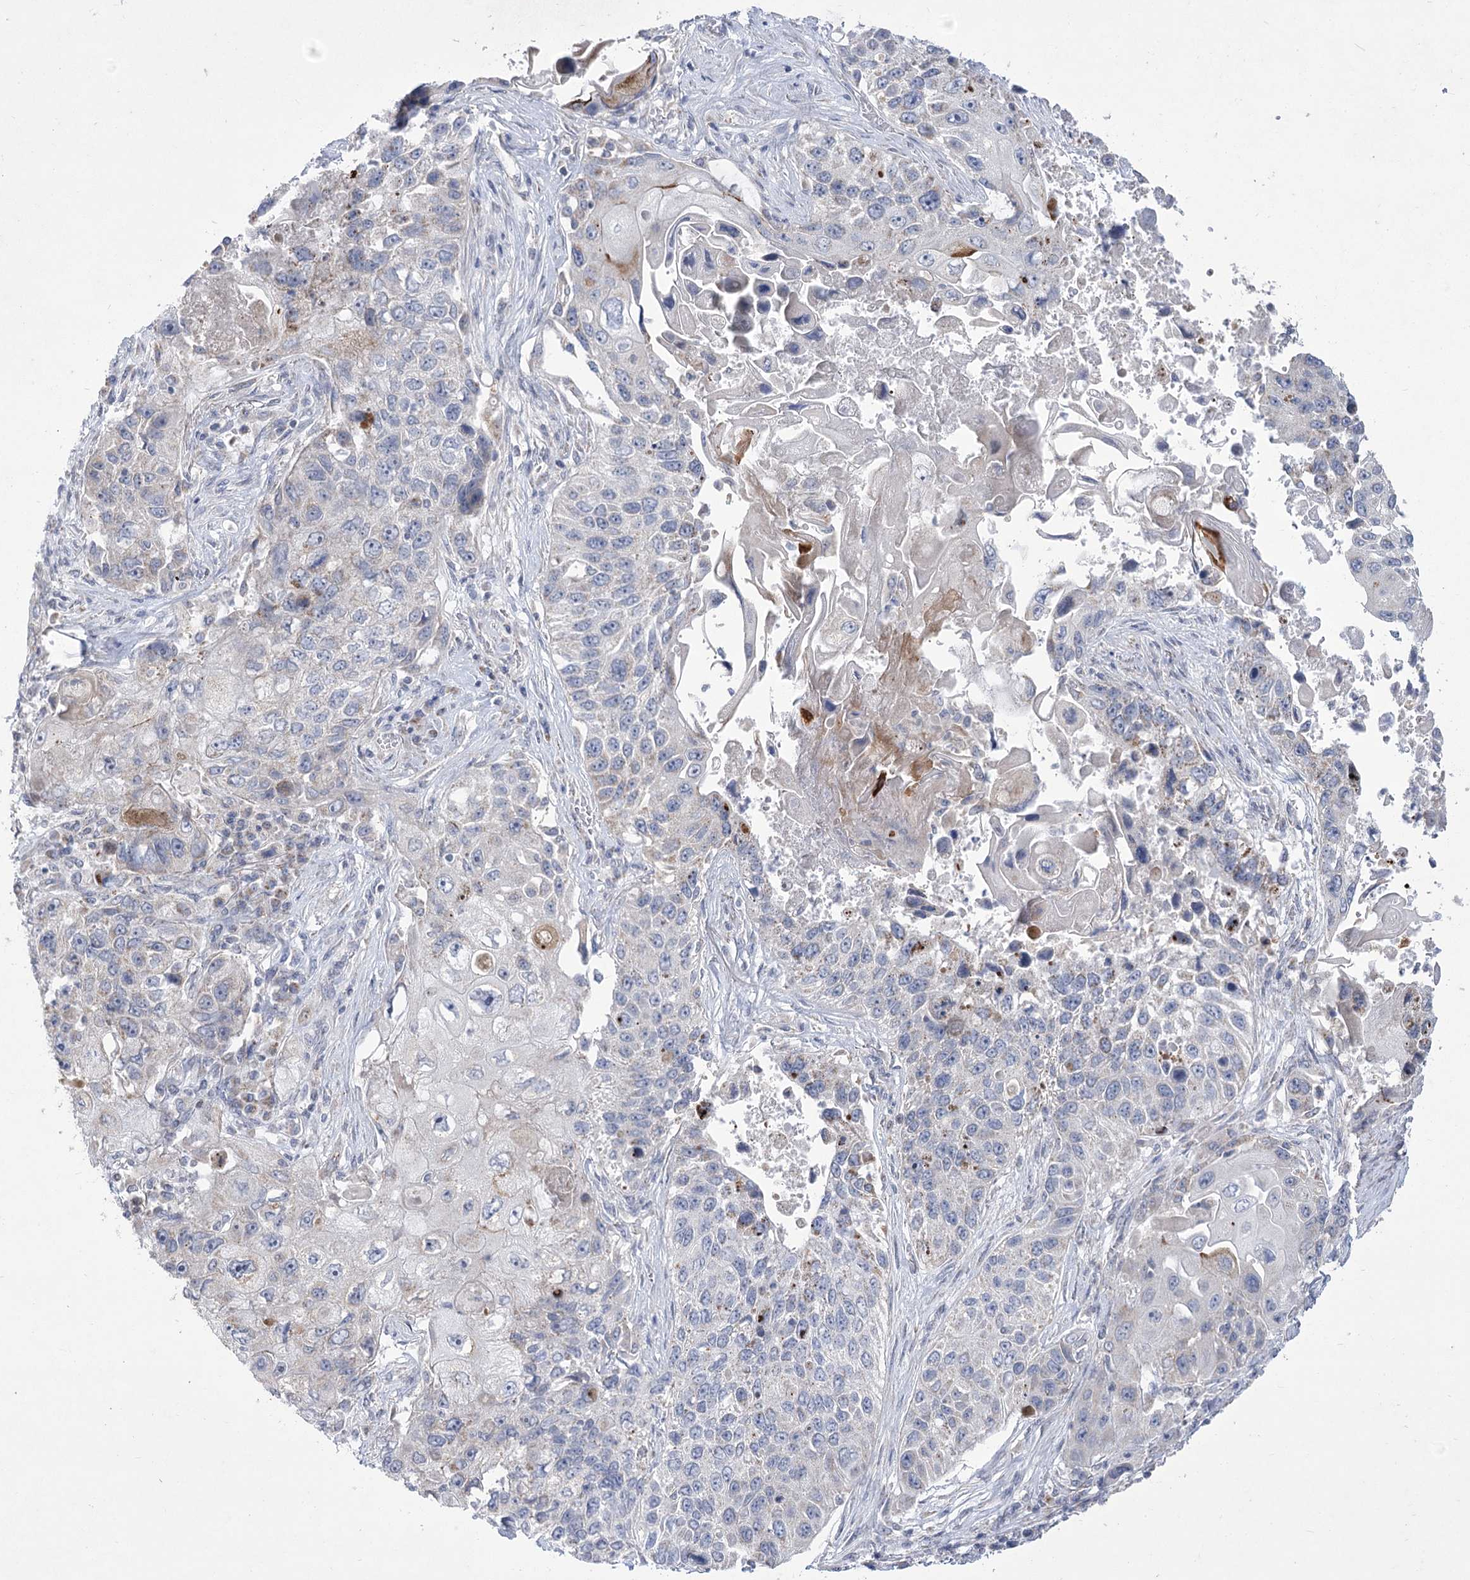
{"staining": {"intensity": "negative", "quantity": "none", "location": "none"}, "tissue": "lung cancer", "cell_type": "Tumor cells", "image_type": "cancer", "snomed": [{"axis": "morphology", "description": "Squamous cell carcinoma, NOS"}, {"axis": "topography", "description": "Lung"}], "caption": "Lung cancer stained for a protein using immunohistochemistry reveals no staining tumor cells.", "gene": "PDHB", "patient": {"sex": "male", "age": 61}}